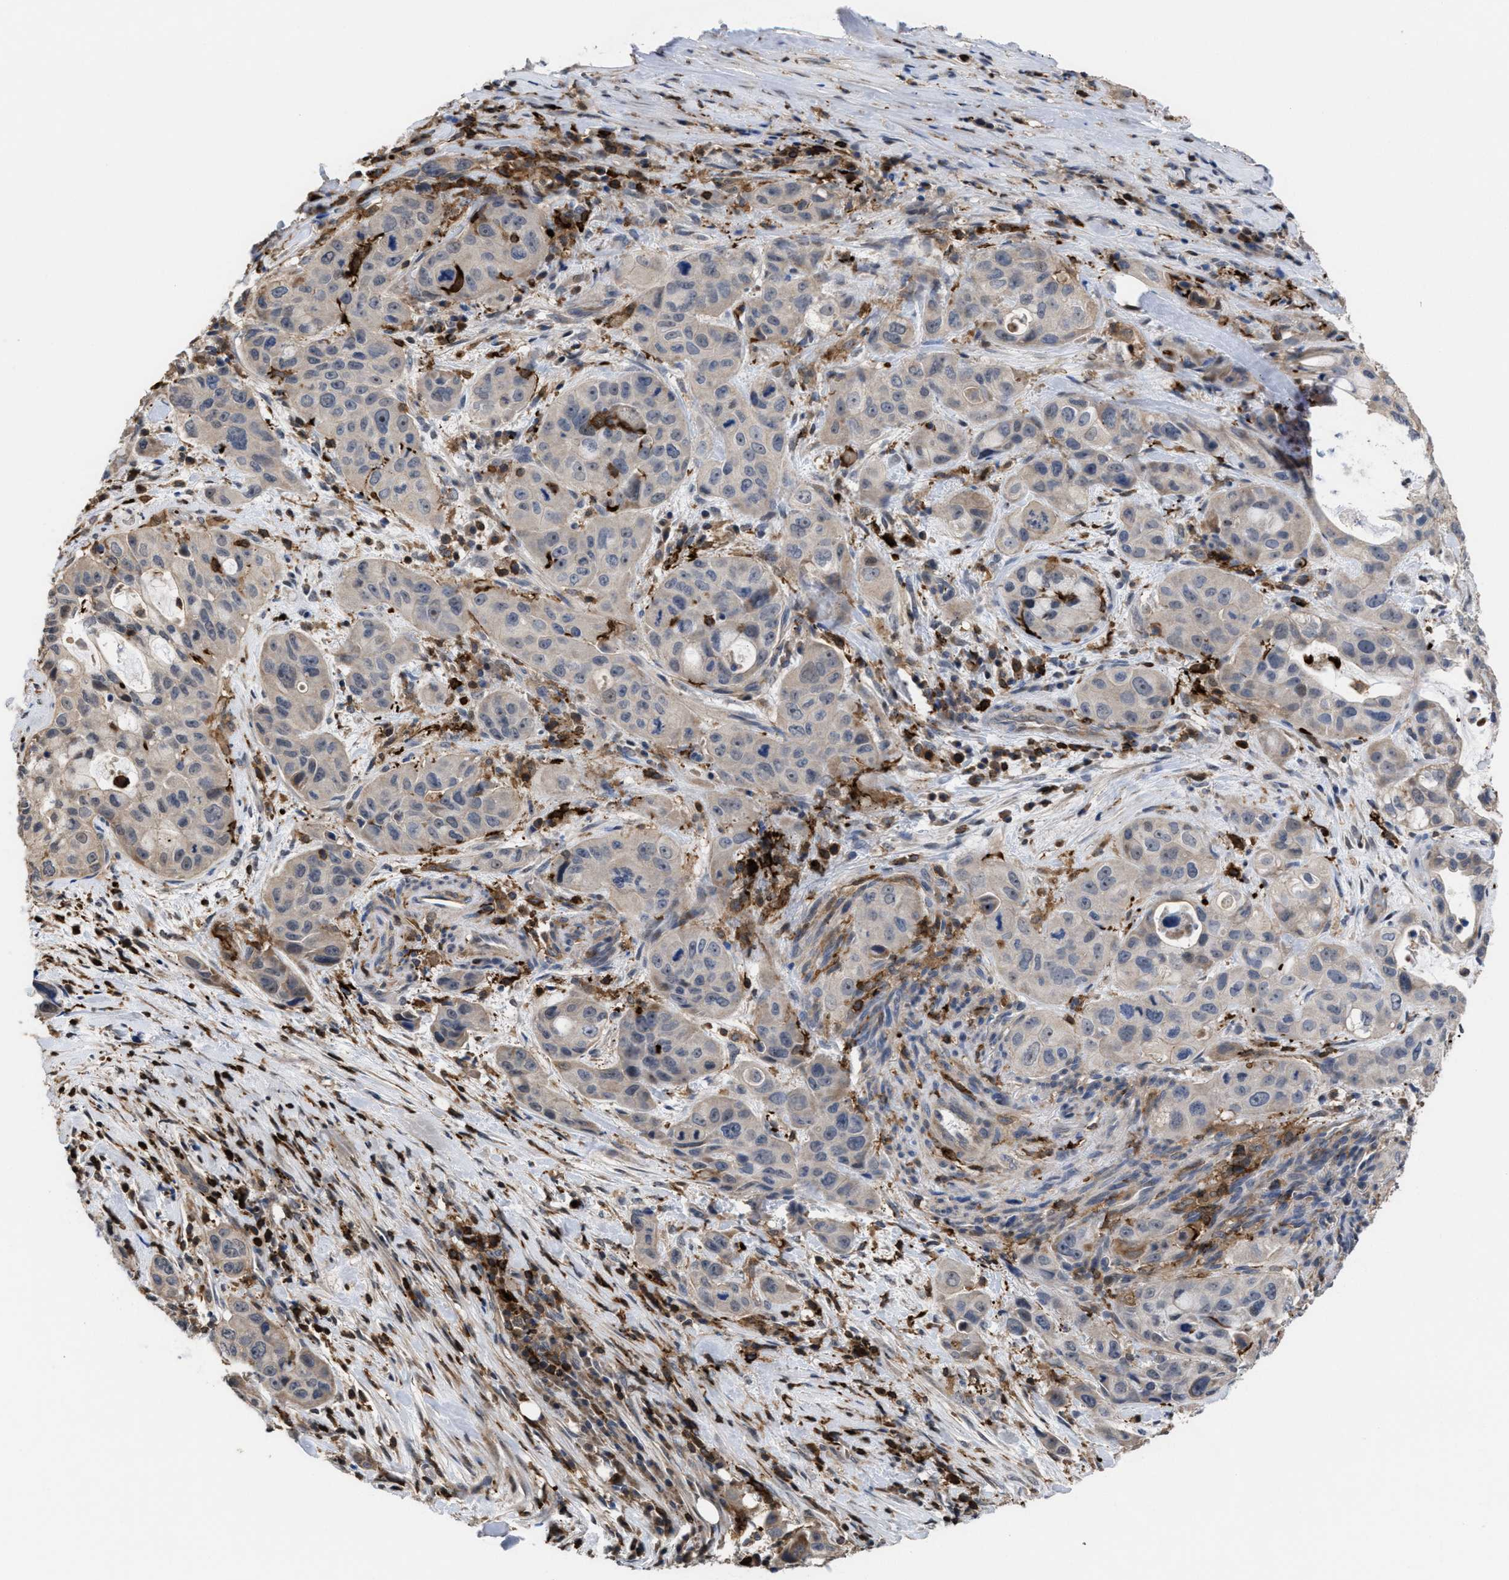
{"staining": {"intensity": "negative", "quantity": "none", "location": "none"}, "tissue": "pancreatic cancer", "cell_type": "Tumor cells", "image_type": "cancer", "snomed": [{"axis": "morphology", "description": "Adenocarcinoma, NOS"}, {"axis": "topography", "description": "Pancreas"}], "caption": "High power microscopy photomicrograph of an immunohistochemistry (IHC) histopathology image of pancreatic adenocarcinoma, revealing no significant positivity in tumor cells. (Immunohistochemistry (ihc), brightfield microscopy, high magnification).", "gene": "PTPRE", "patient": {"sex": "male", "age": 53}}